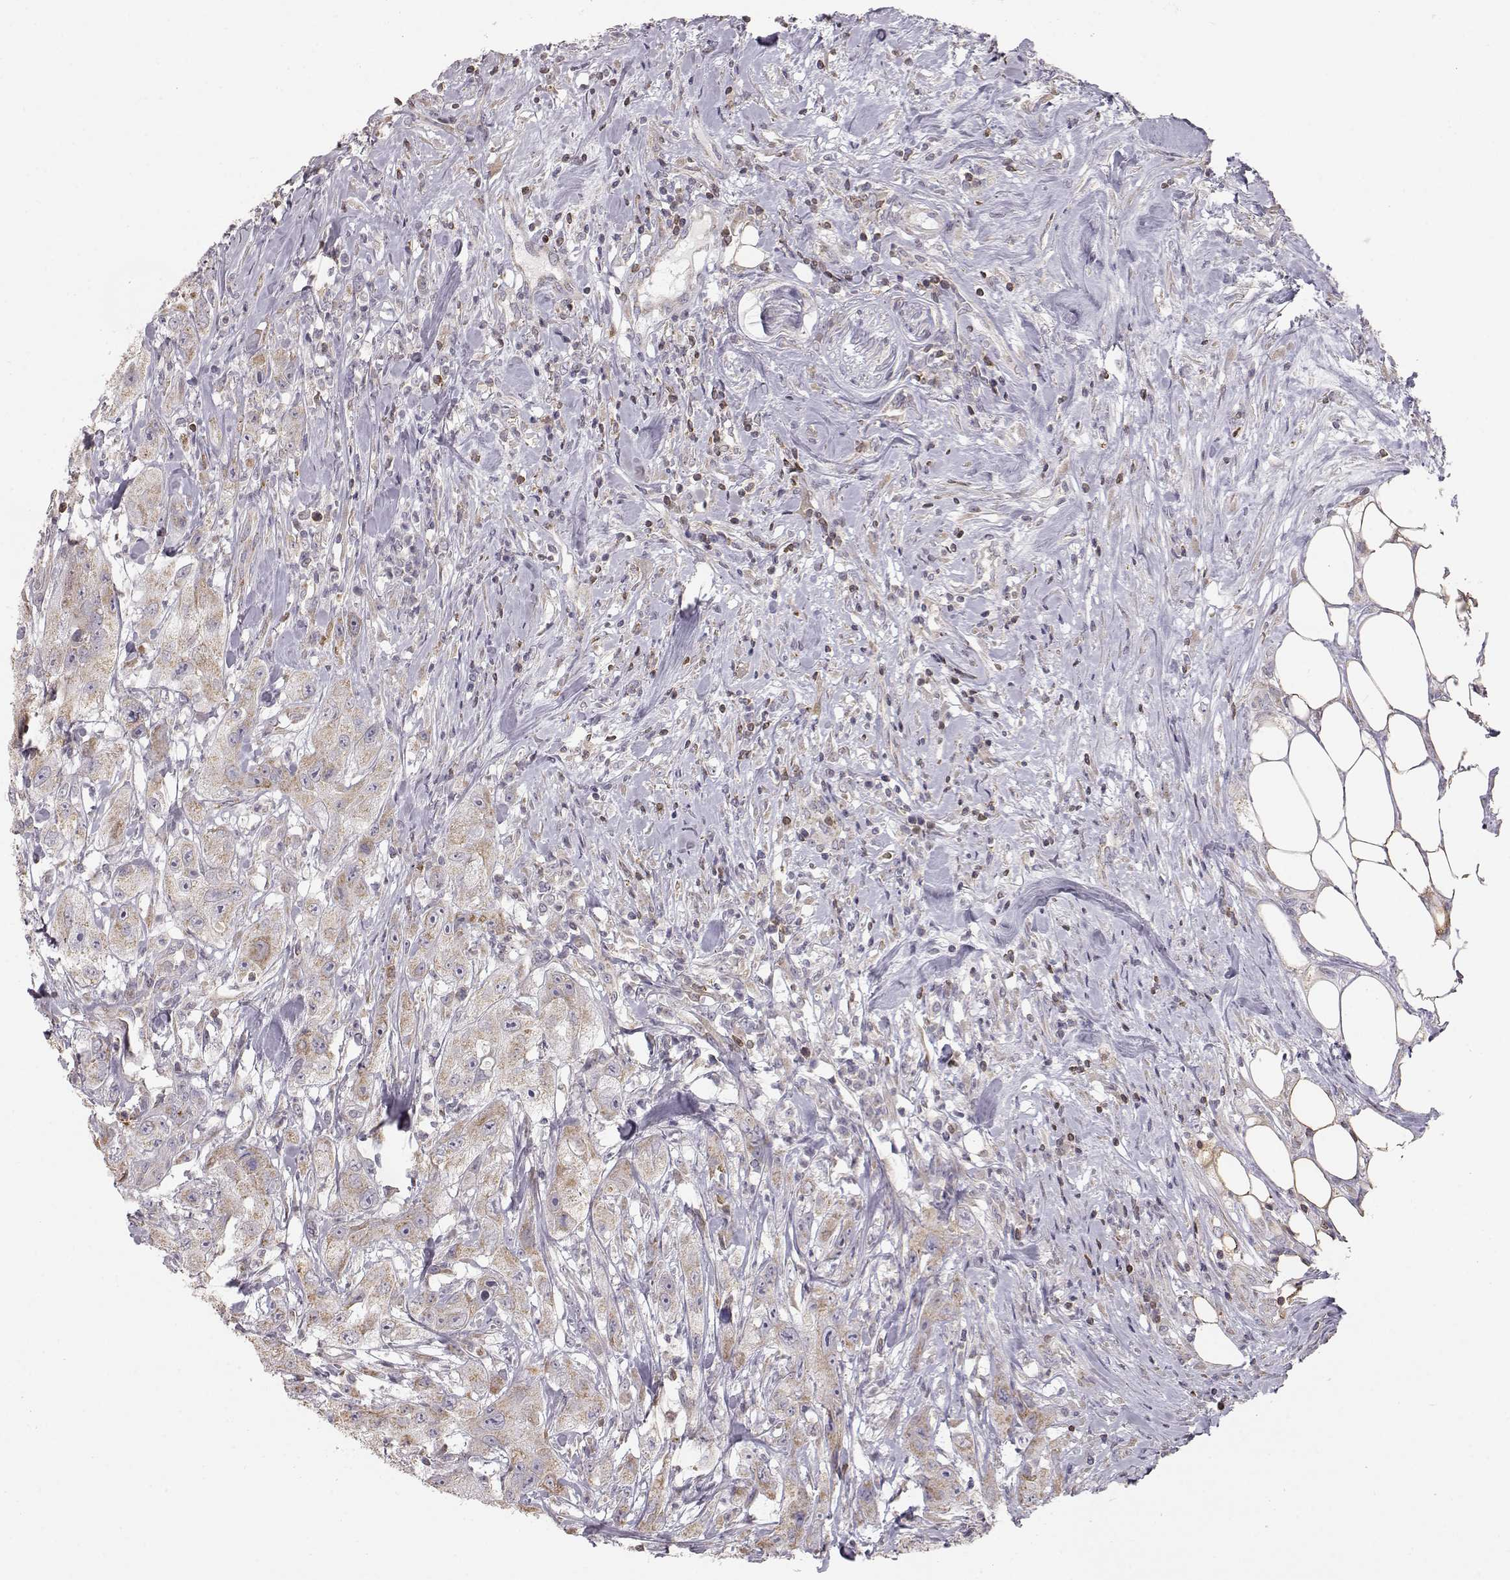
{"staining": {"intensity": "moderate", "quantity": ">75%", "location": "cytoplasmic/membranous"}, "tissue": "urothelial cancer", "cell_type": "Tumor cells", "image_type": "cancer", "snomed": [{"axis": "morphology", "description": "Urothelial carcinoma, High grade"}, {"axis": "topography", "description": "Urinary bladder"}], "caption": "Moderate cytoplasmic/membranous staining is identified in about >75% of tumor cells in urothelial cancer.", "gene": "GRAP2", "patient": {"sex": "male", "age": 79}}